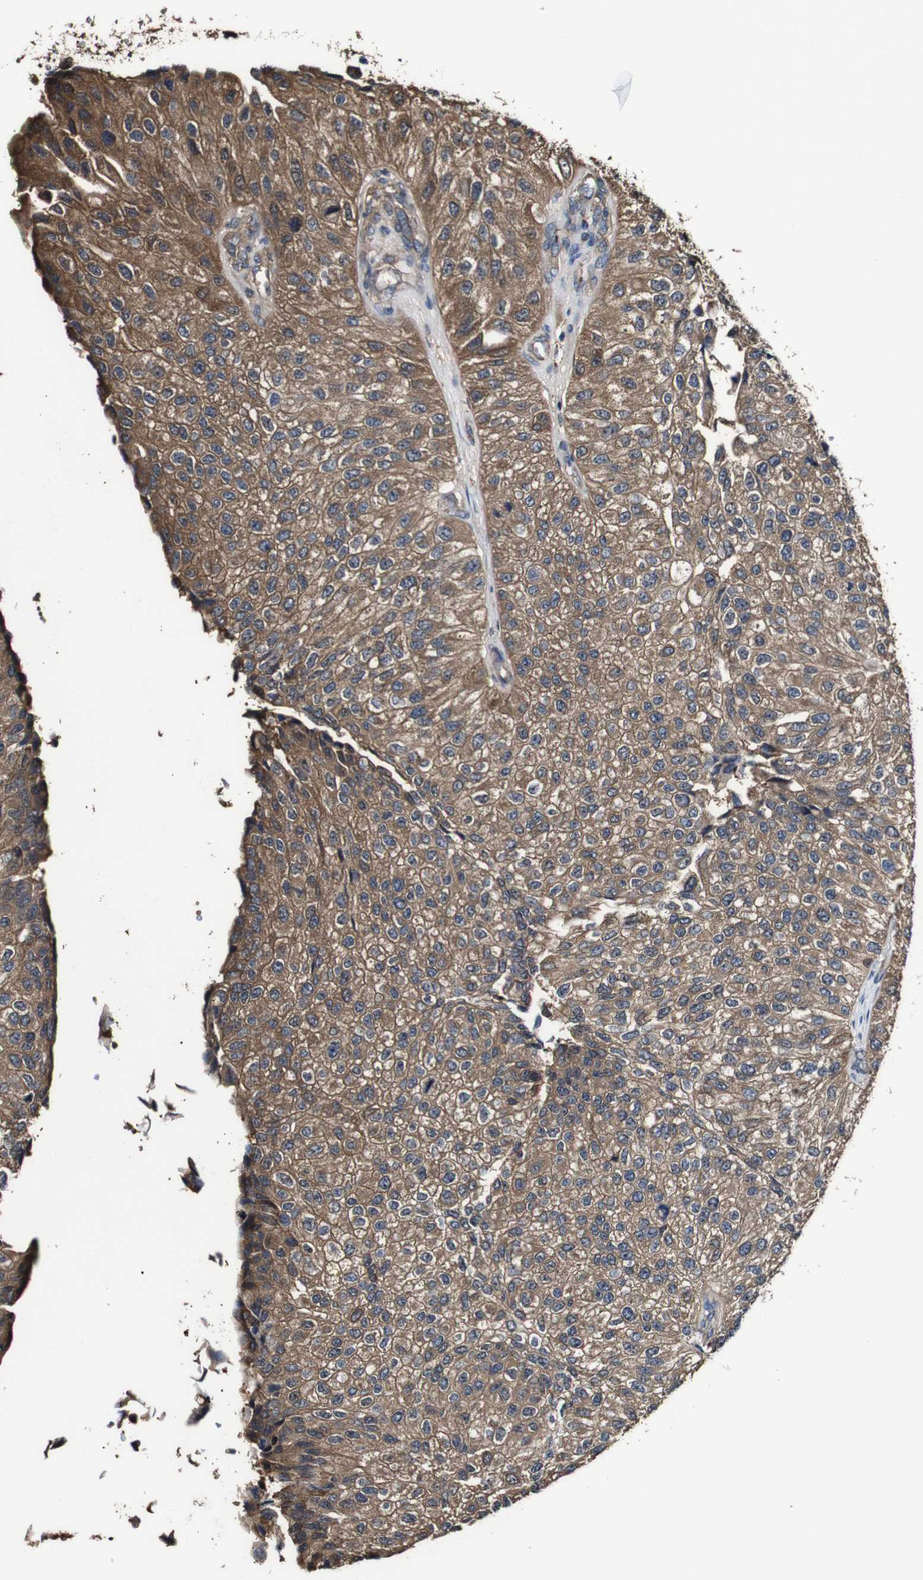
{"staining": {"intensity": "moderate", "quantity": ">75%", "location": "cytoplasmic/membranous"}, "tissue": "urothelial cancer", "cell_type": "Tumor cells", "image_type": "cancer", "snomed": [{"axis": "morphology", "description": "Urothelial carcinoma, High grade"}, {"axis": "topography", "description": "Kidney"}, {"axis": "topography", "description": "Urinary bladder"}], "caption": "Urothelial carcinoma (high-grade) was stained to show a protein in brown. There is medium levels of moderate cytoplasmic/membranous expression in about >75% of tumor cells. (brown staining indicates protein expression, while blue staining denotes nuclei).", "gene": "PTPRR", "patient": {"sex": "male", "age": 77}}